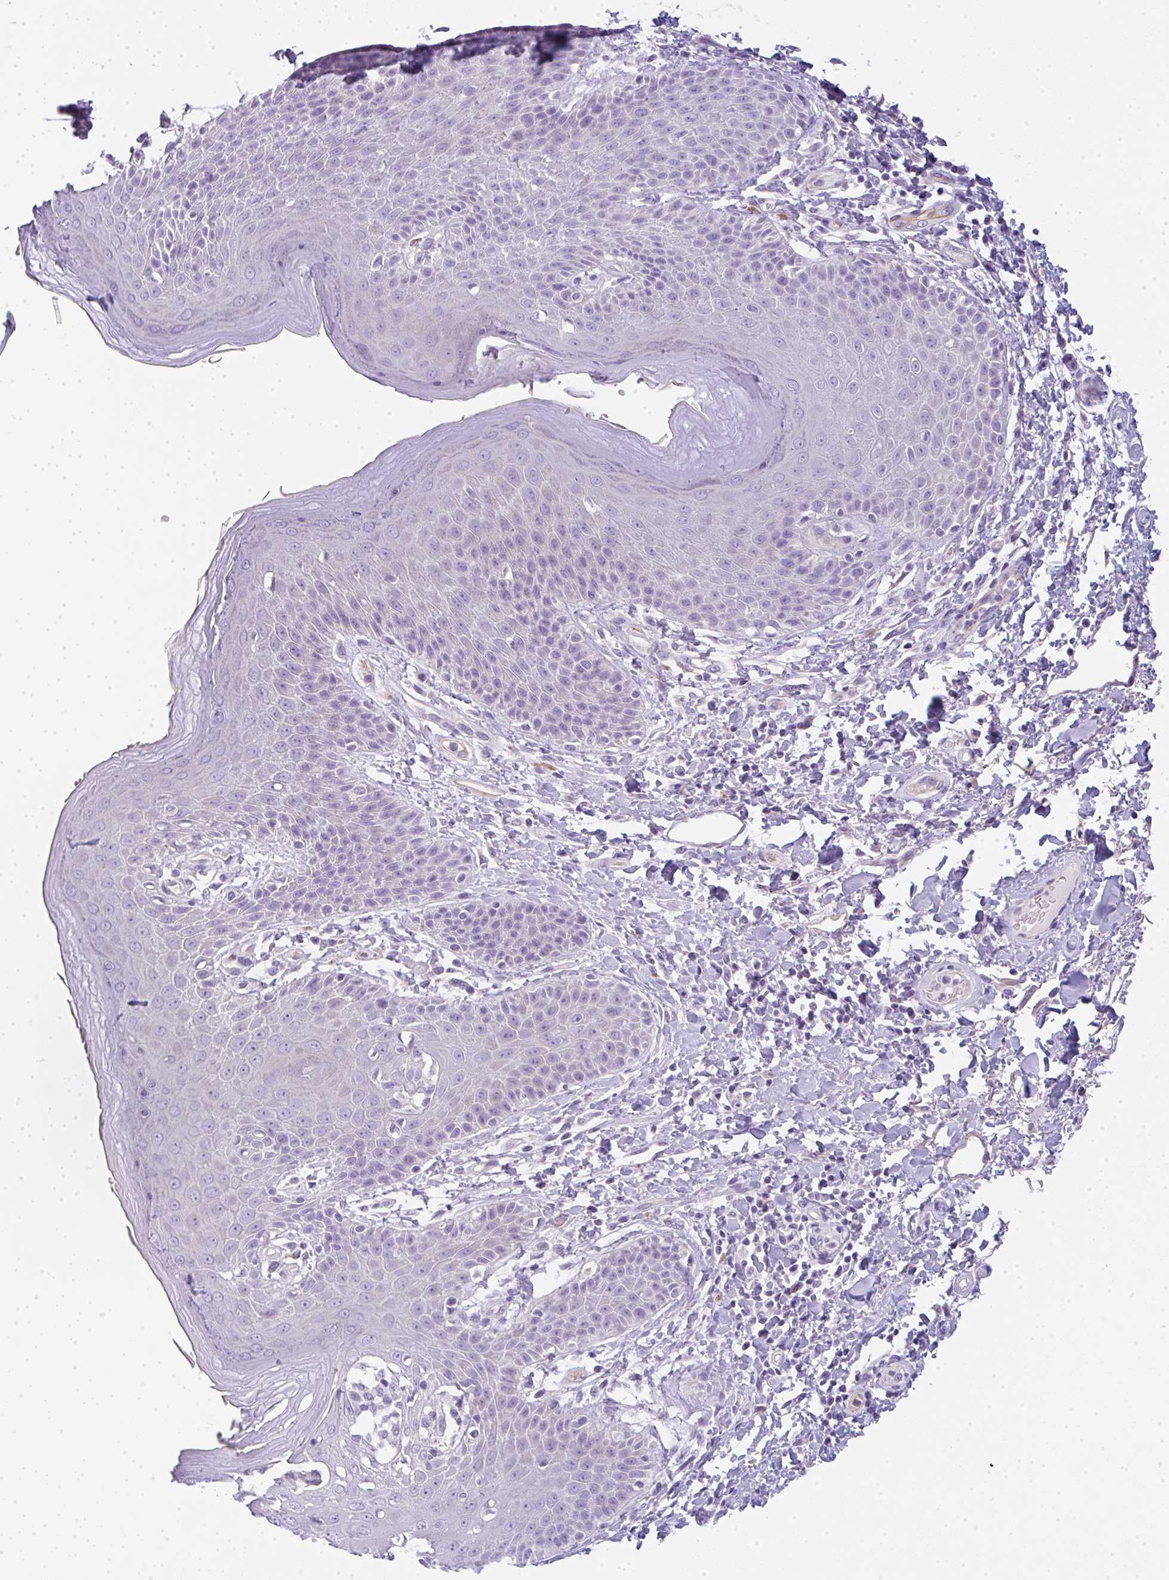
{"staining": {"intensity": "negative", "quantity": "none", "location": "none"}, "tissue": "skin", "cell_type": "Epidermal cells", "image_type": "normal", "snomed": [{"axis": "morphology", "description": "Normal tissue, NOS"}, {"axis": "topography", "description": "Peripheral nerve tissue"}], "caption": "This histopathology image is of normal skin stained with immunohistochemistry to label a protein in brown with the nuclei are counter-stained blue. There is no staining in epidermal cells. Nuclei are stained in blue.", "gene": "LPAR4", "patient": {"sex": "male", "age": 51}}